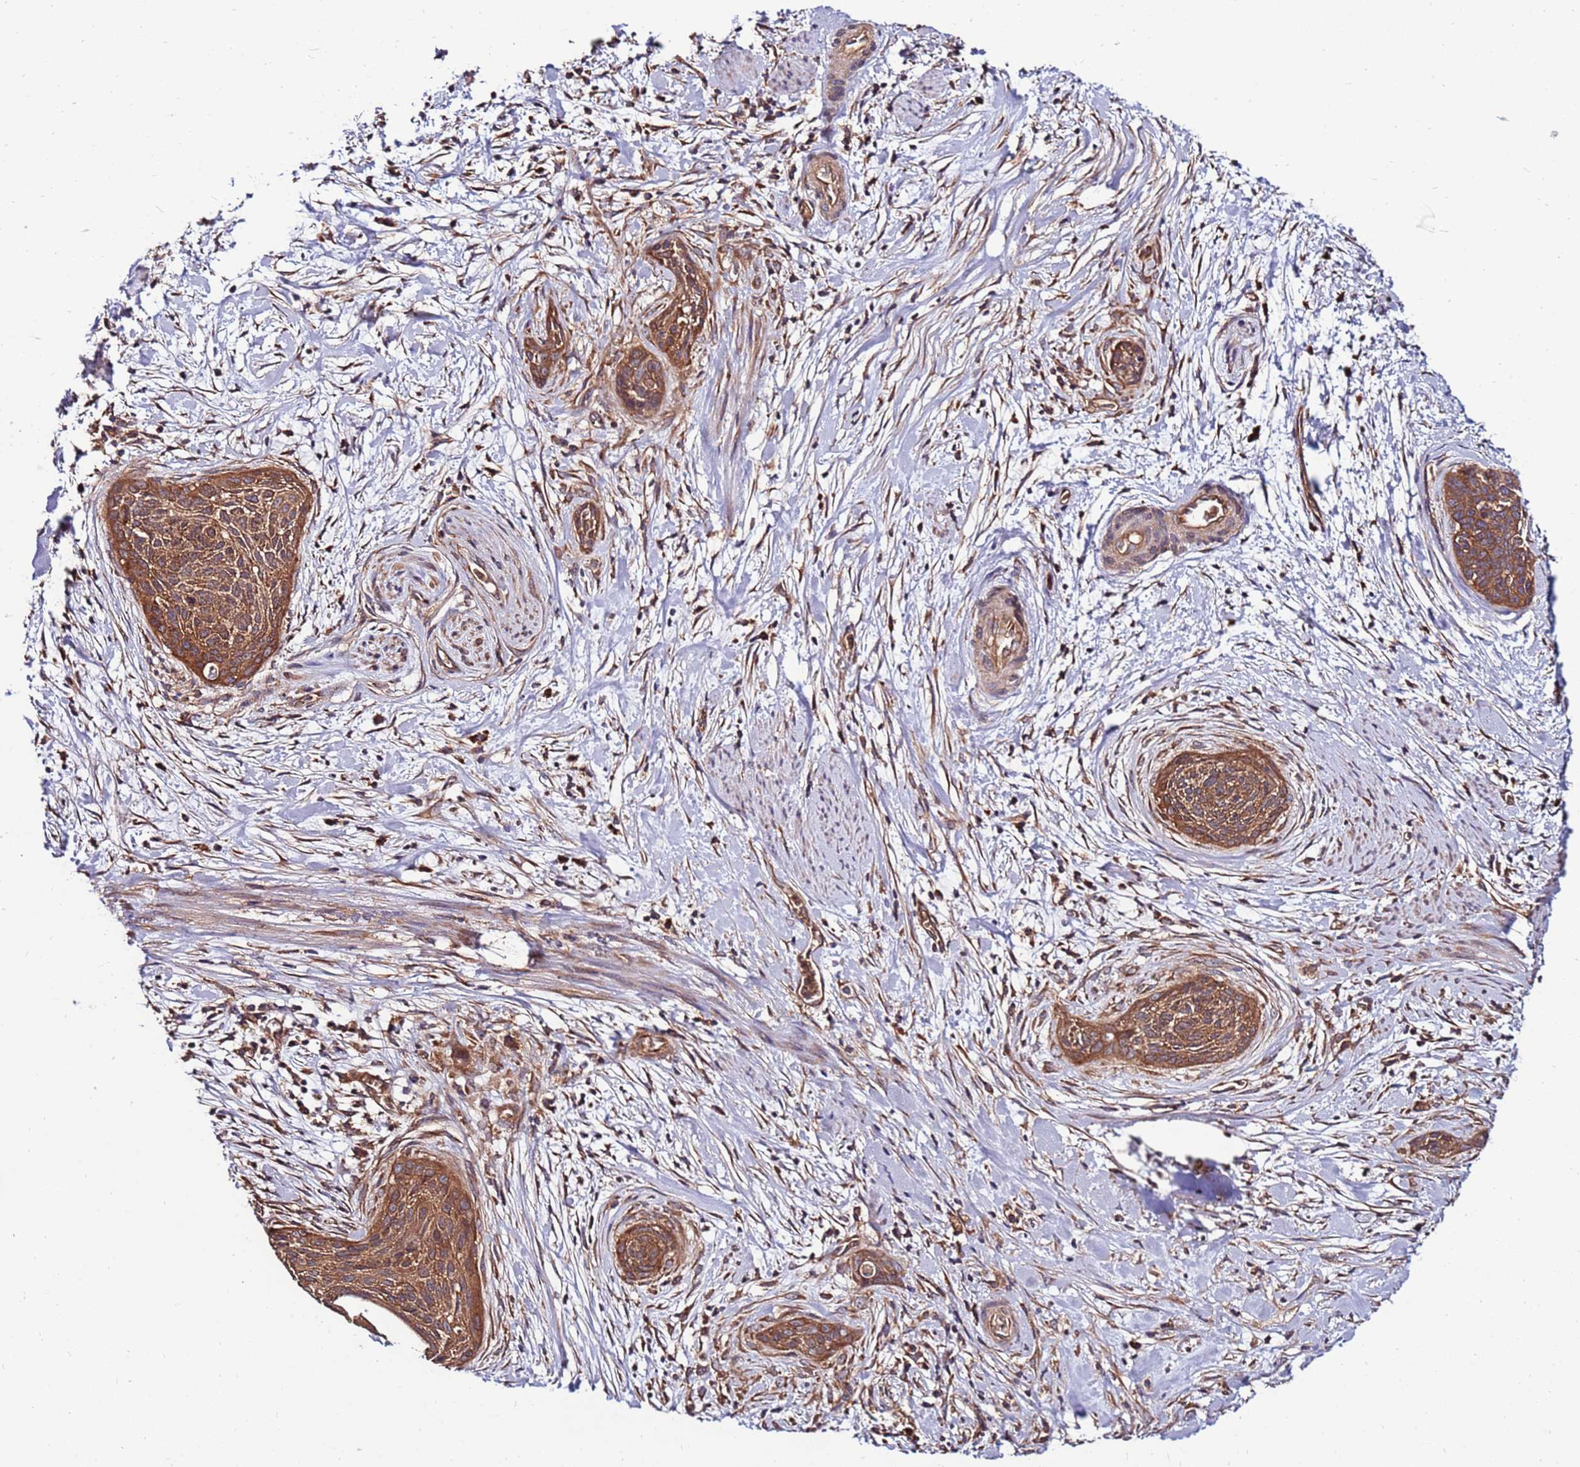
{"staining": {"intensity": "moderate", "quantity": ">75%", "location": "cytoplasmic/membranous"}, "tissue": "cervical cancer", "cell_type": "Tumor cells", "image_type": "cancer", "snomed": [{"axis": "morphology", "description": "Squamous cell carcinoma, NOS"}, {"axis": "topography", "description": "Cervix"}], "caption": "A photomicrograph showing moderate cytoplasmic/membranous staining in approximately >75% of tumor cells in squamous cell carcinoma (cervical), as visualized by brown immunohistochemical staining.", "gene": "SLC44A5", "patient": {"sex": "female", "age": 55}}